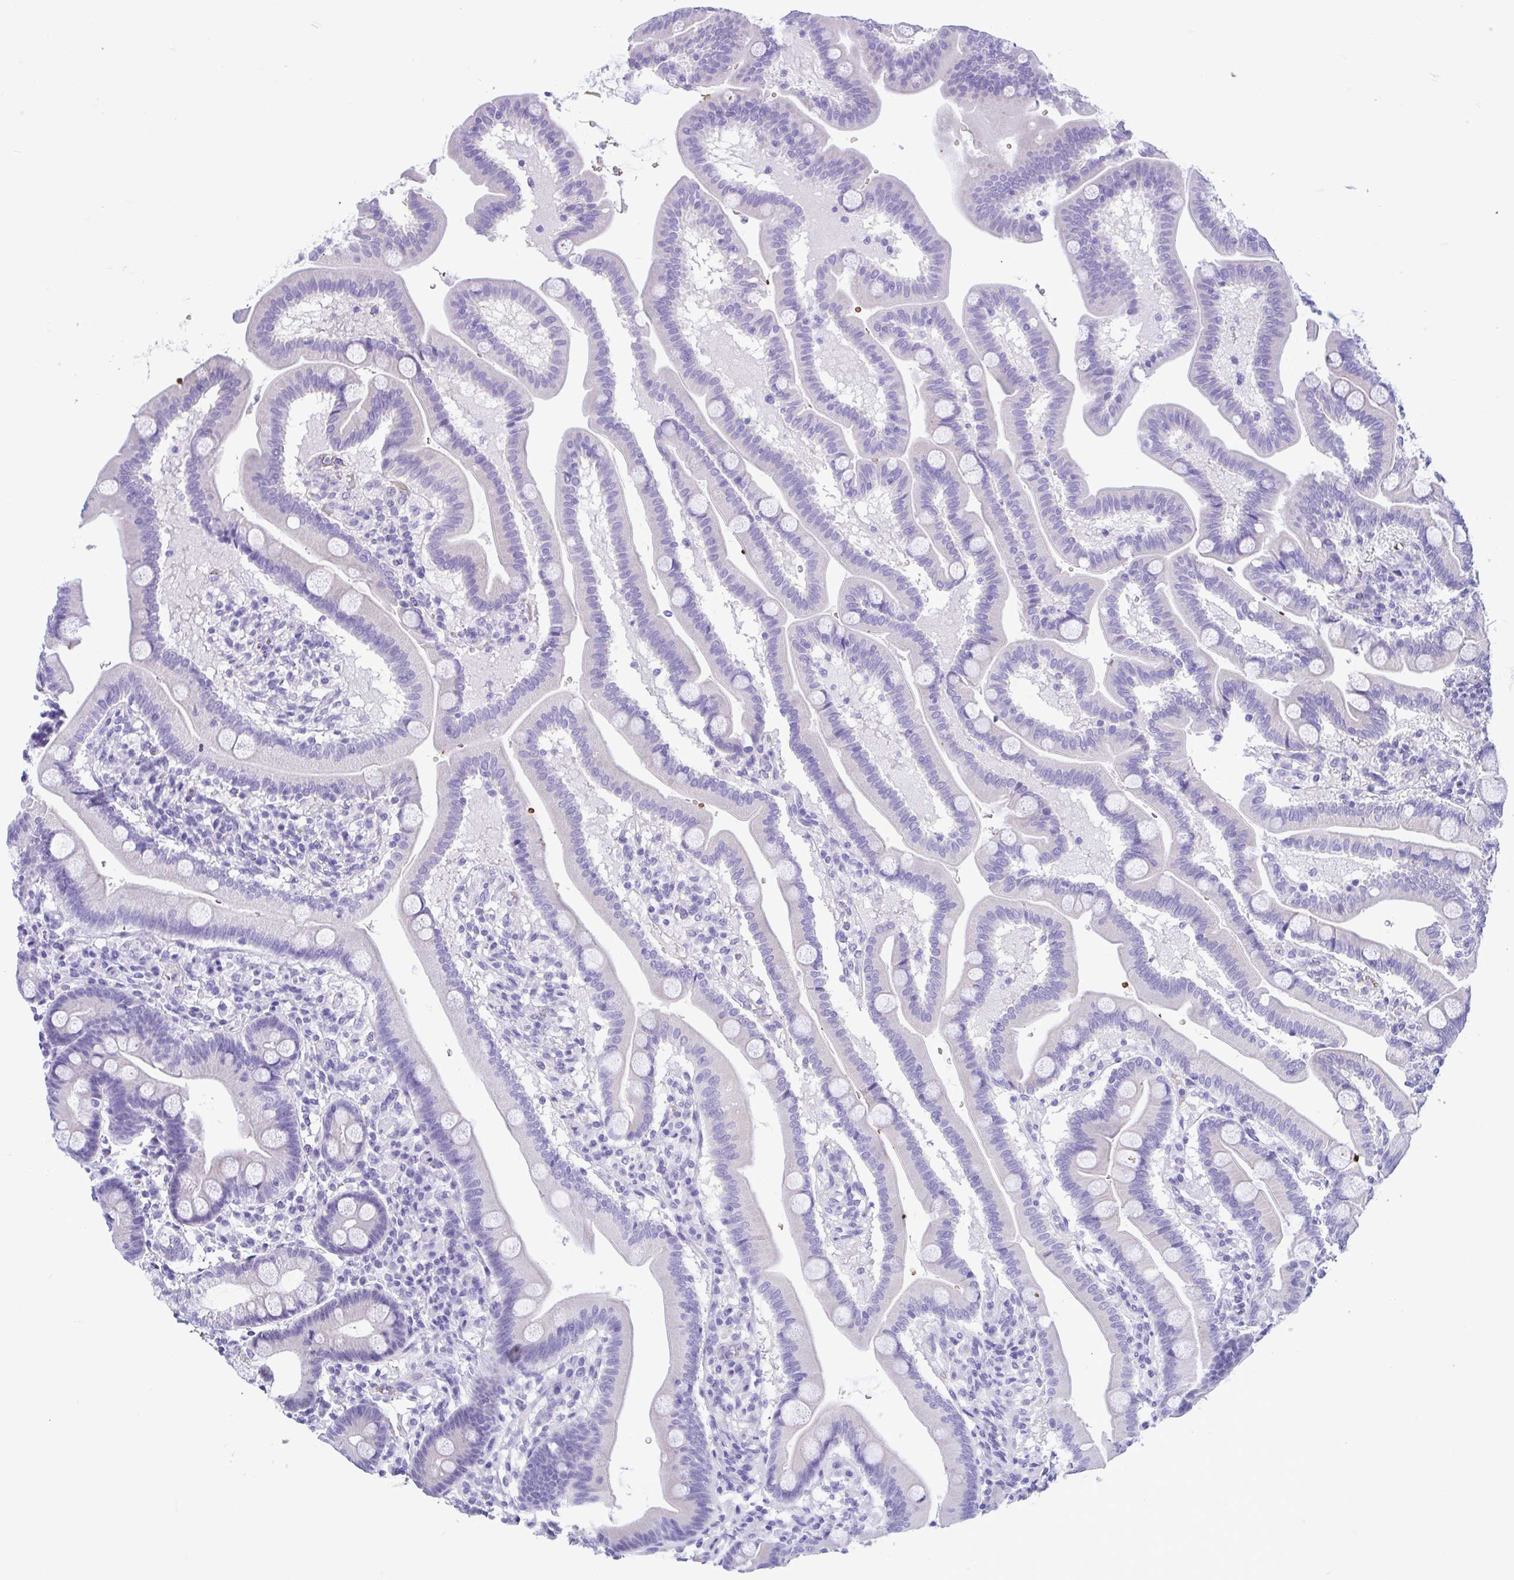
{"staining": {"intensity": "negative", "quantity": "none", "location": "none"}, "tissue": "duodenum", "cell_type": "Glandular cells", "image_type": "normal", "snomed": [{"axis": "morphology", "description": "Normal tissue, NOS"}, {"axis": "topography", "description": "Duodenum"}], "caption": "Immunohistochemistry (IHC) micrograph of benign duodenum stained for a protein (brown), which shows no positivity in glandular cells. Nuclei are stained in blue.", "gene": "TMEM79", "patient": {"sex": "male", "age": 59}}